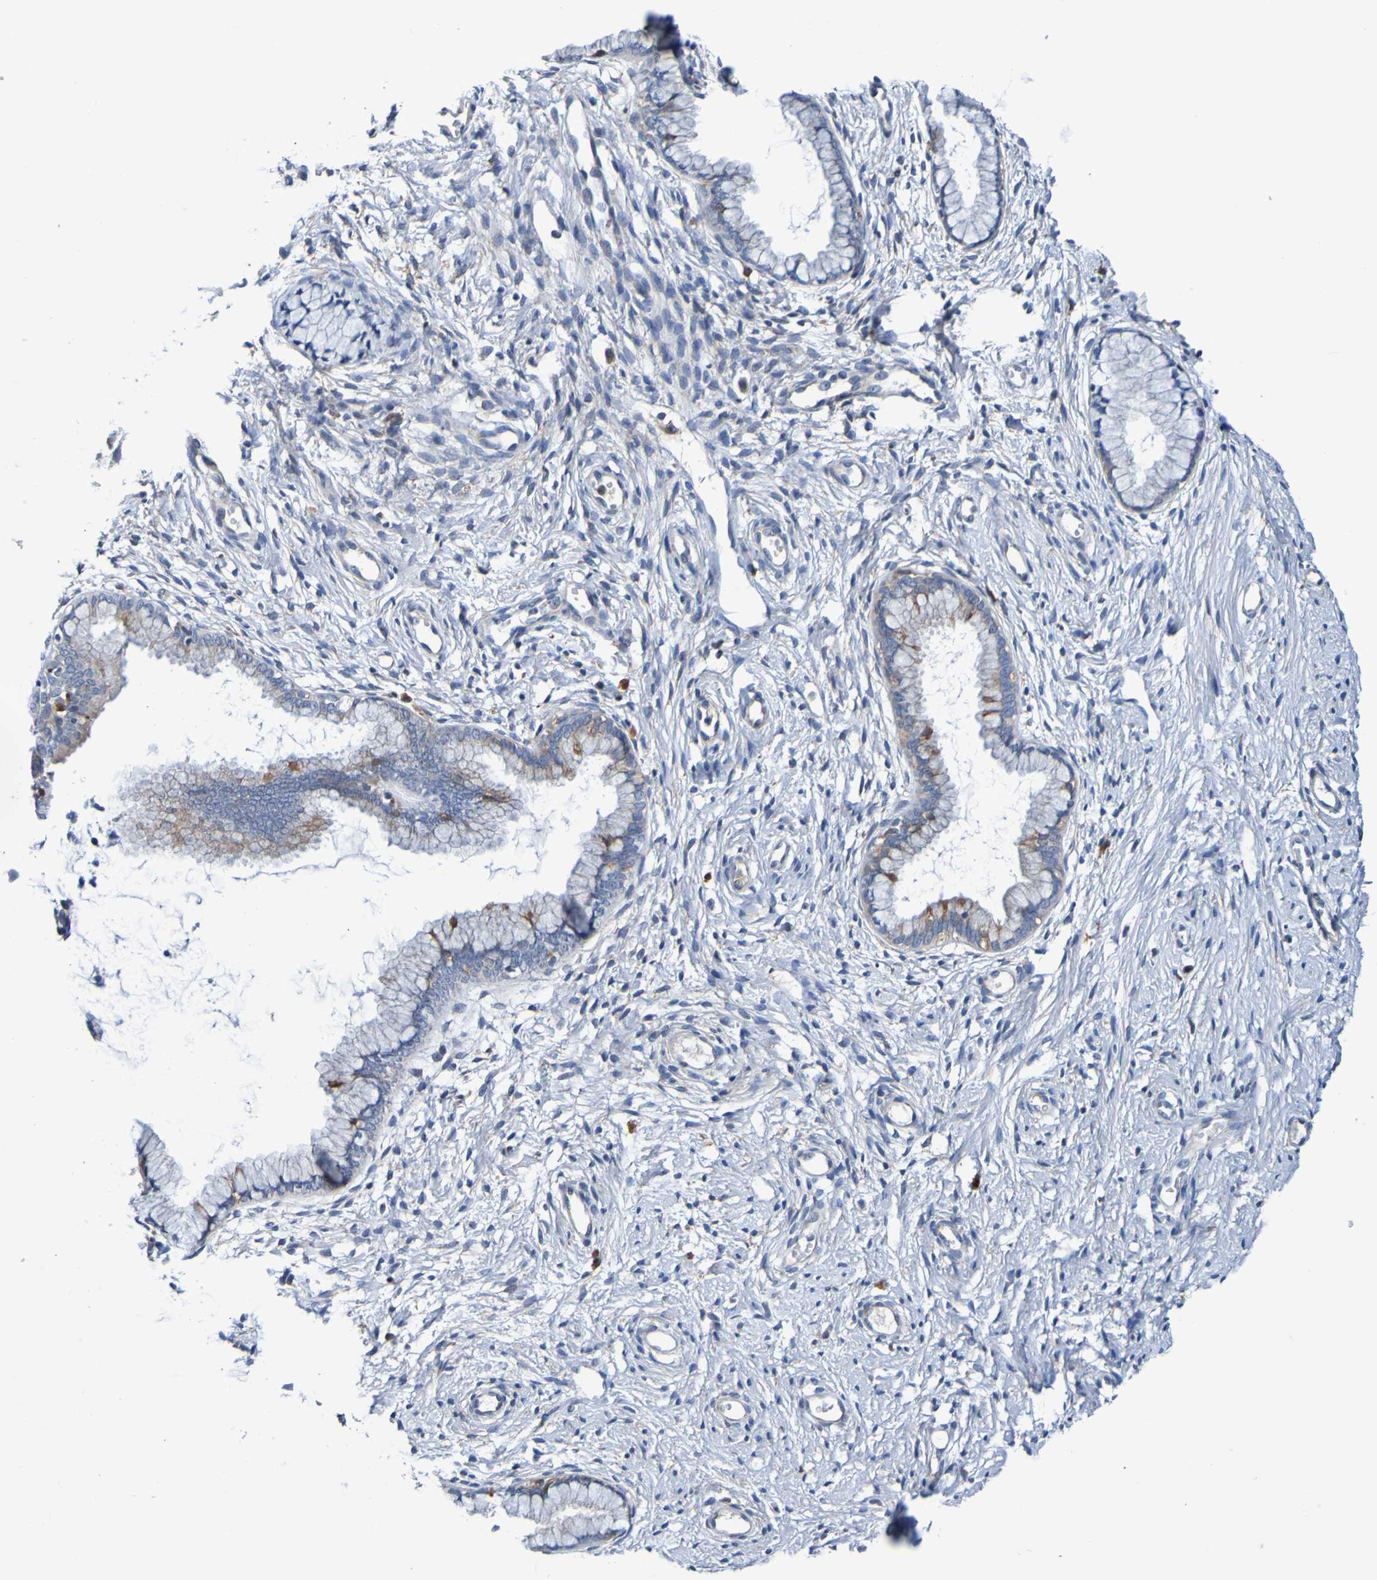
{"staining": {"intensity": "moderate", "quantity": "25%-75%", "location": "cytoplasmic/membranous"}, "tissue": "cervix", "cell_type": "Glandular cells", "image_type": "normal", "snomed": [{"axis": "morphology", "description": "Normal tissue, NOS"}, {"axis": "topography", "description": "Cervix"}], "caption": "Immunohistochemical staining of normal cervix displays 25%-75% levels of moderate cytoplasmic/membranous protein staining in approximately 25%-75% of glandular cells.", "gene": "METAP2", "patient": {"sex": "female", "age": 65}}